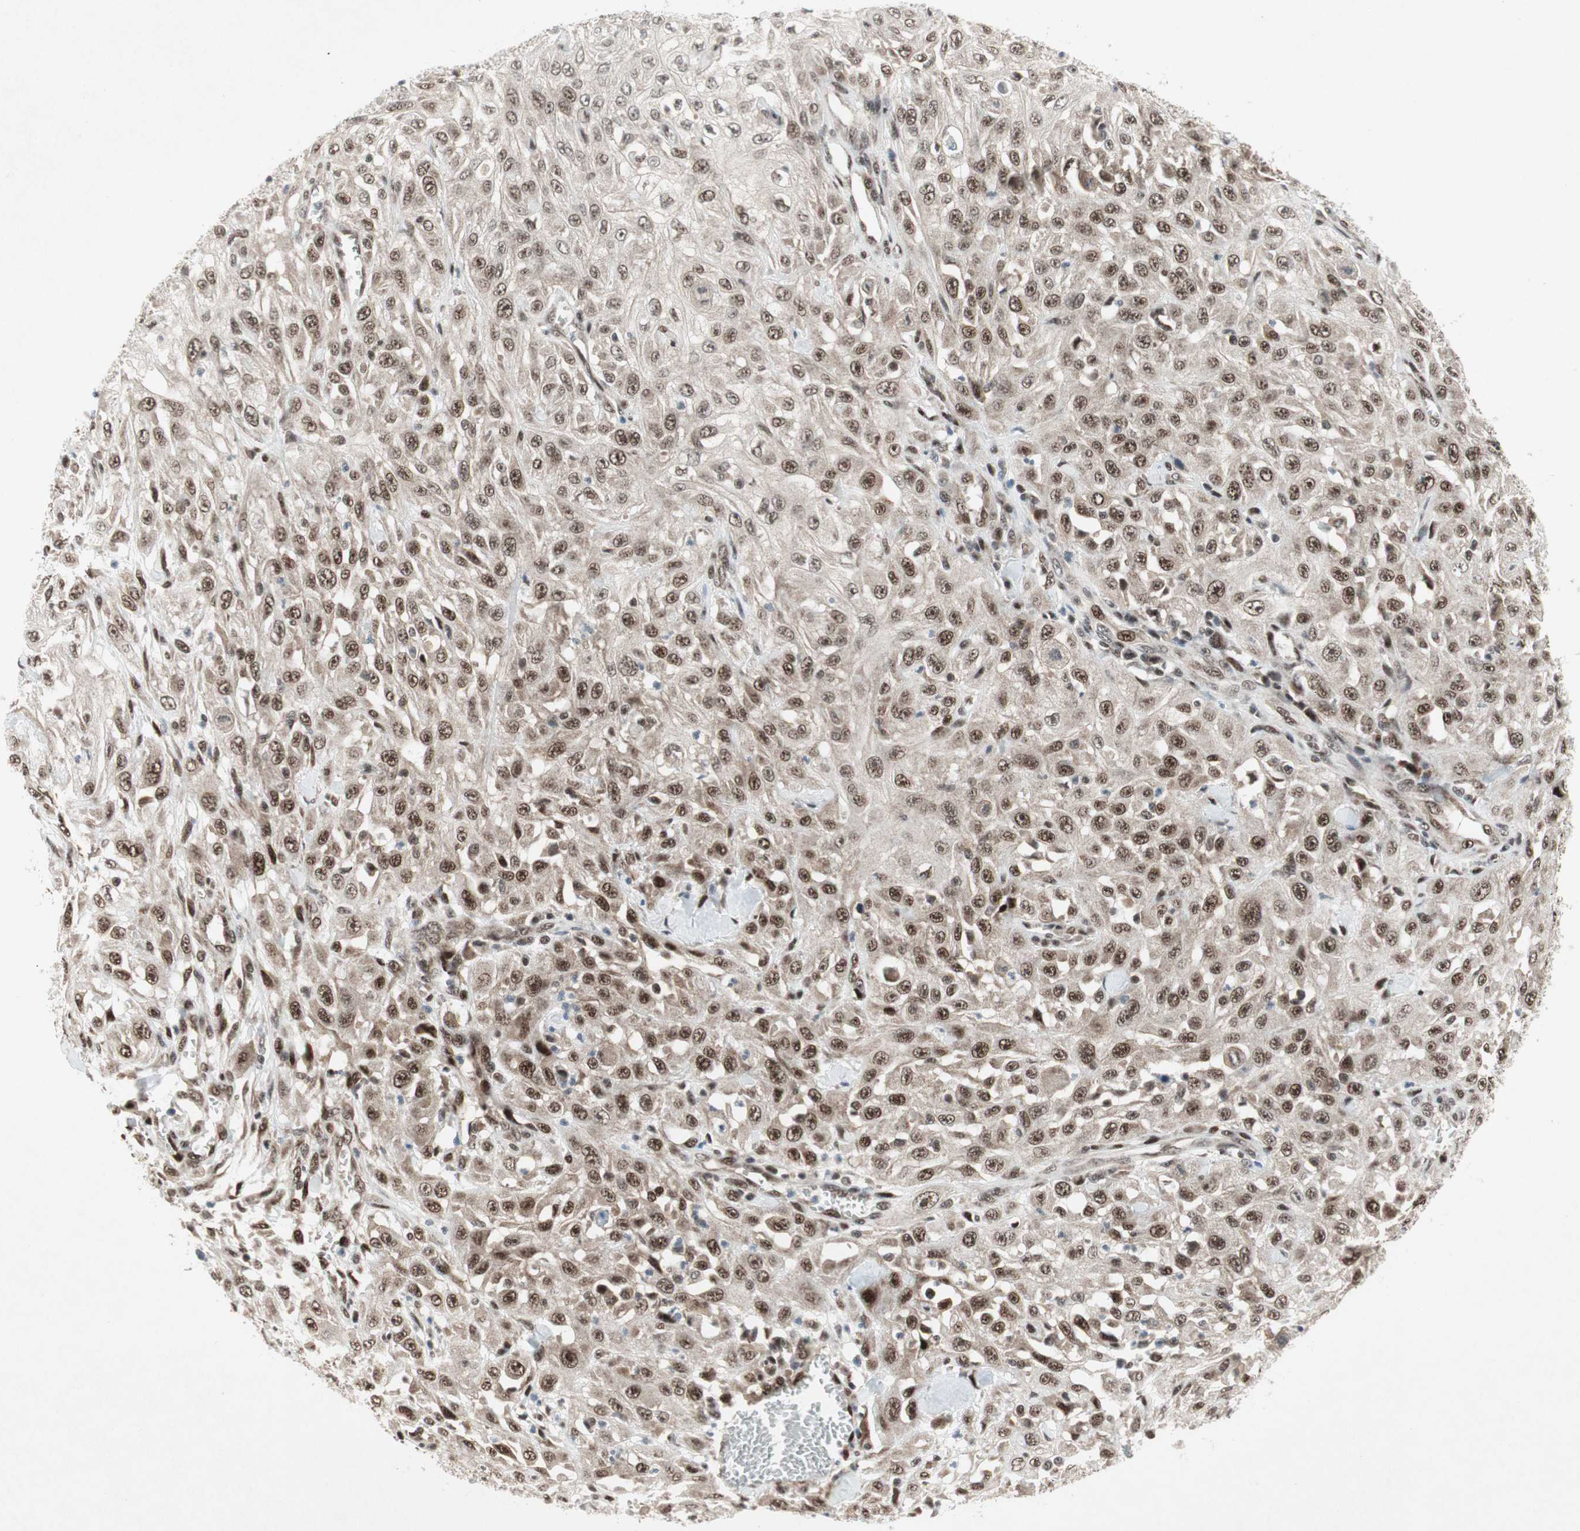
{"staining": {"intensity": "strong", "quantity": ">75%", "location": "nuclear"}, "tissue": "skin cancer", "cell_type": "Tumor cells", "image_type": "cancer", "snomed": [{"axis": "morphology", "description": "Squamous cell carcinoma, NOS"}, {"axis": "morphology", "description": "Squamous cell carcinoma, metastatic, NOS"}, {"axis": "topography", "description": "Skin"}, {"axis": "topography", "description": "Lymph node"}], "caption": "Immunohistochemical staining of human skin squamous cell carcinoma demonstrates strong nuclear protein staining in approximately >75% of tumor cells. The staining is performed using DAB brown chromogen to label protein expression. The nuclei are counter-stained blue using hematoxylin.", "gene": "TCF12", "patient": {"sex": "male", "age": 75}}